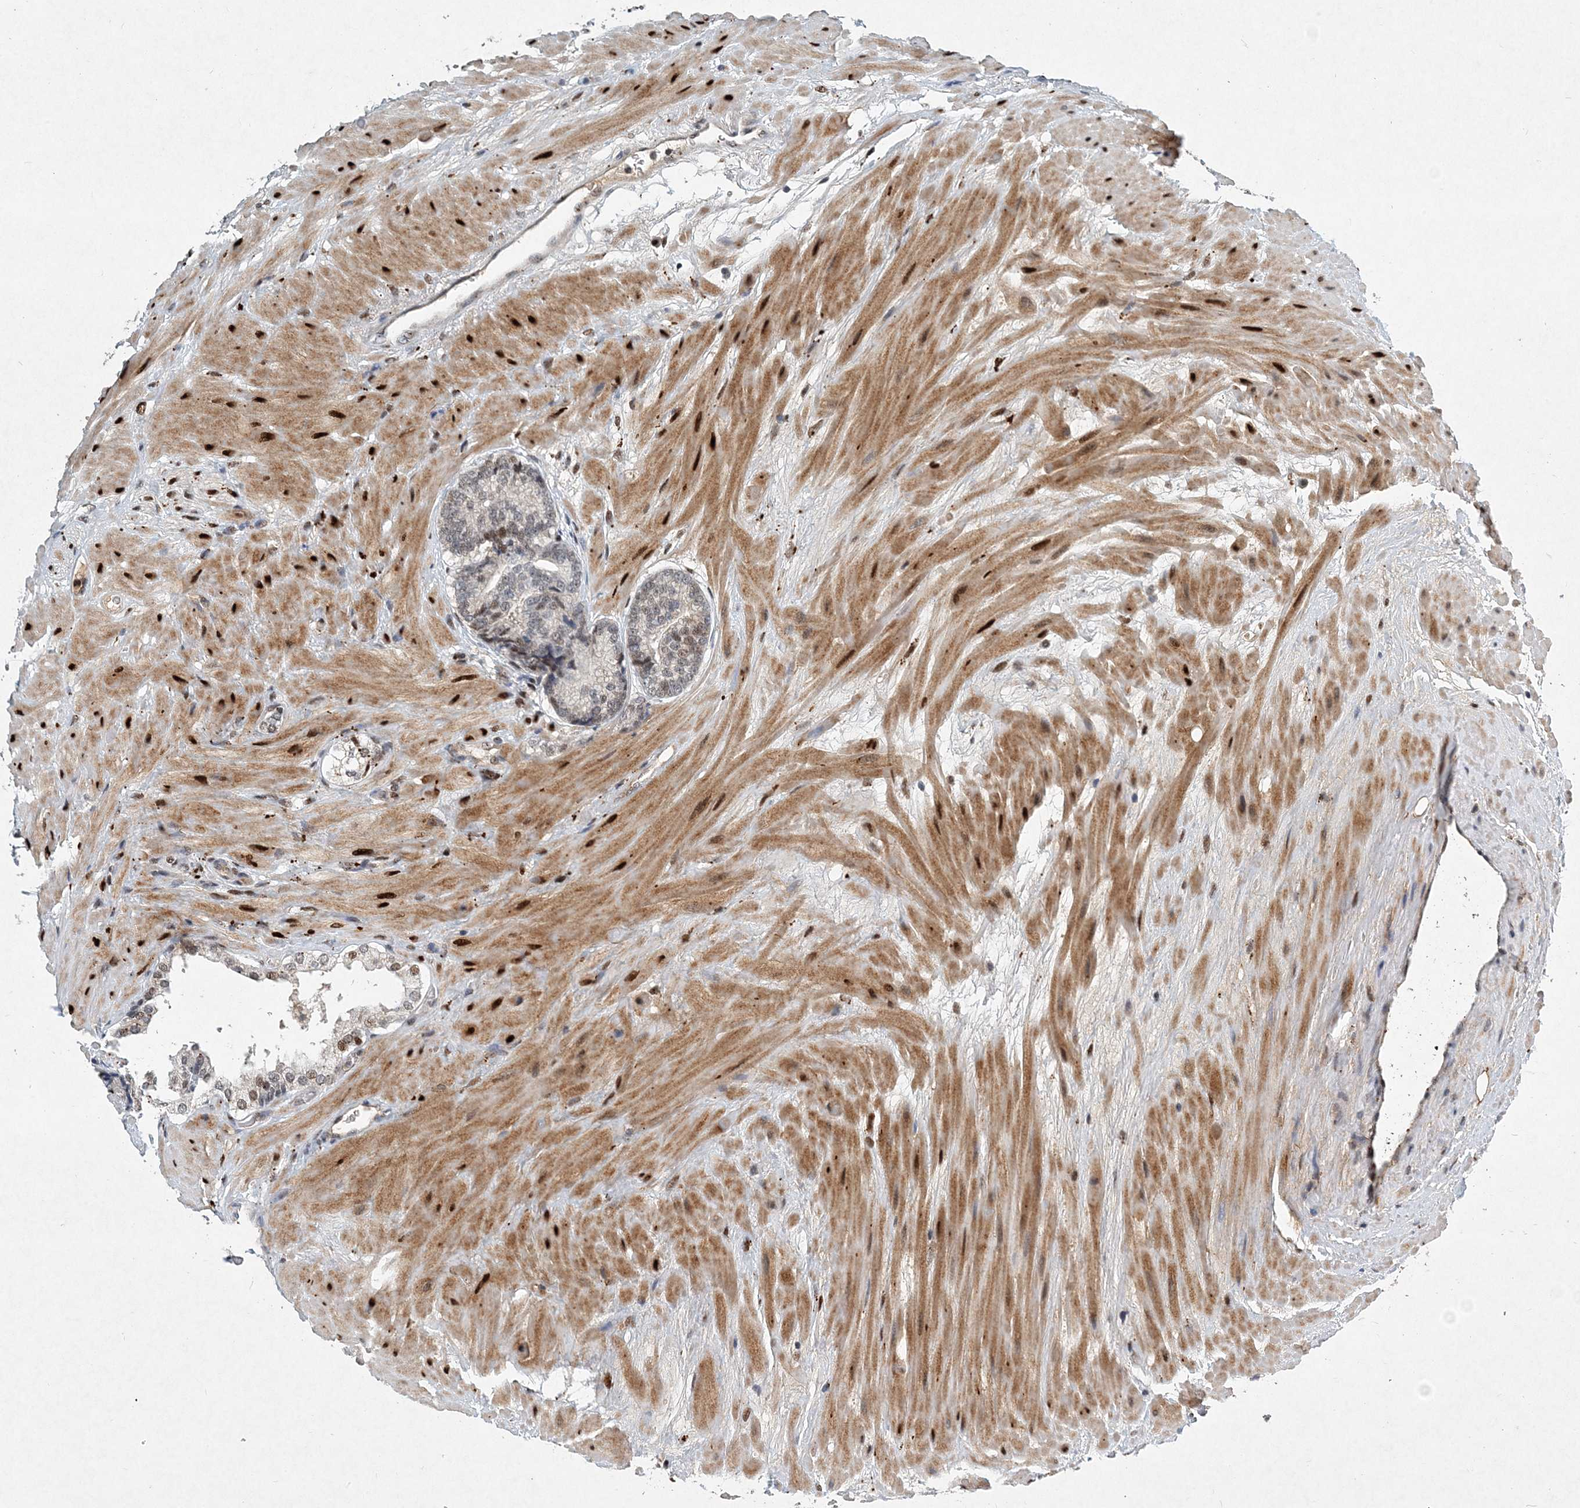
{"staining": {"intensity": "weak", "quantity": "<25%", "location": "nuclear"}, "tissue": "prostate cancer", "cell_type": "Tumor cells", "image_type": "cancer", "snomed": [{"axis": "morphology", "description": "Adenocarcinoma, High grade"}, {"axis": "topography", "description": "Prostate"}], "caption": "The IHC micrograph has no significant expression in tumor cells of adenocarcinoma (high-grade) (prostate) tissue.", "gene": "KPNA4", "patient": {"sex": "male", "age": 61}}